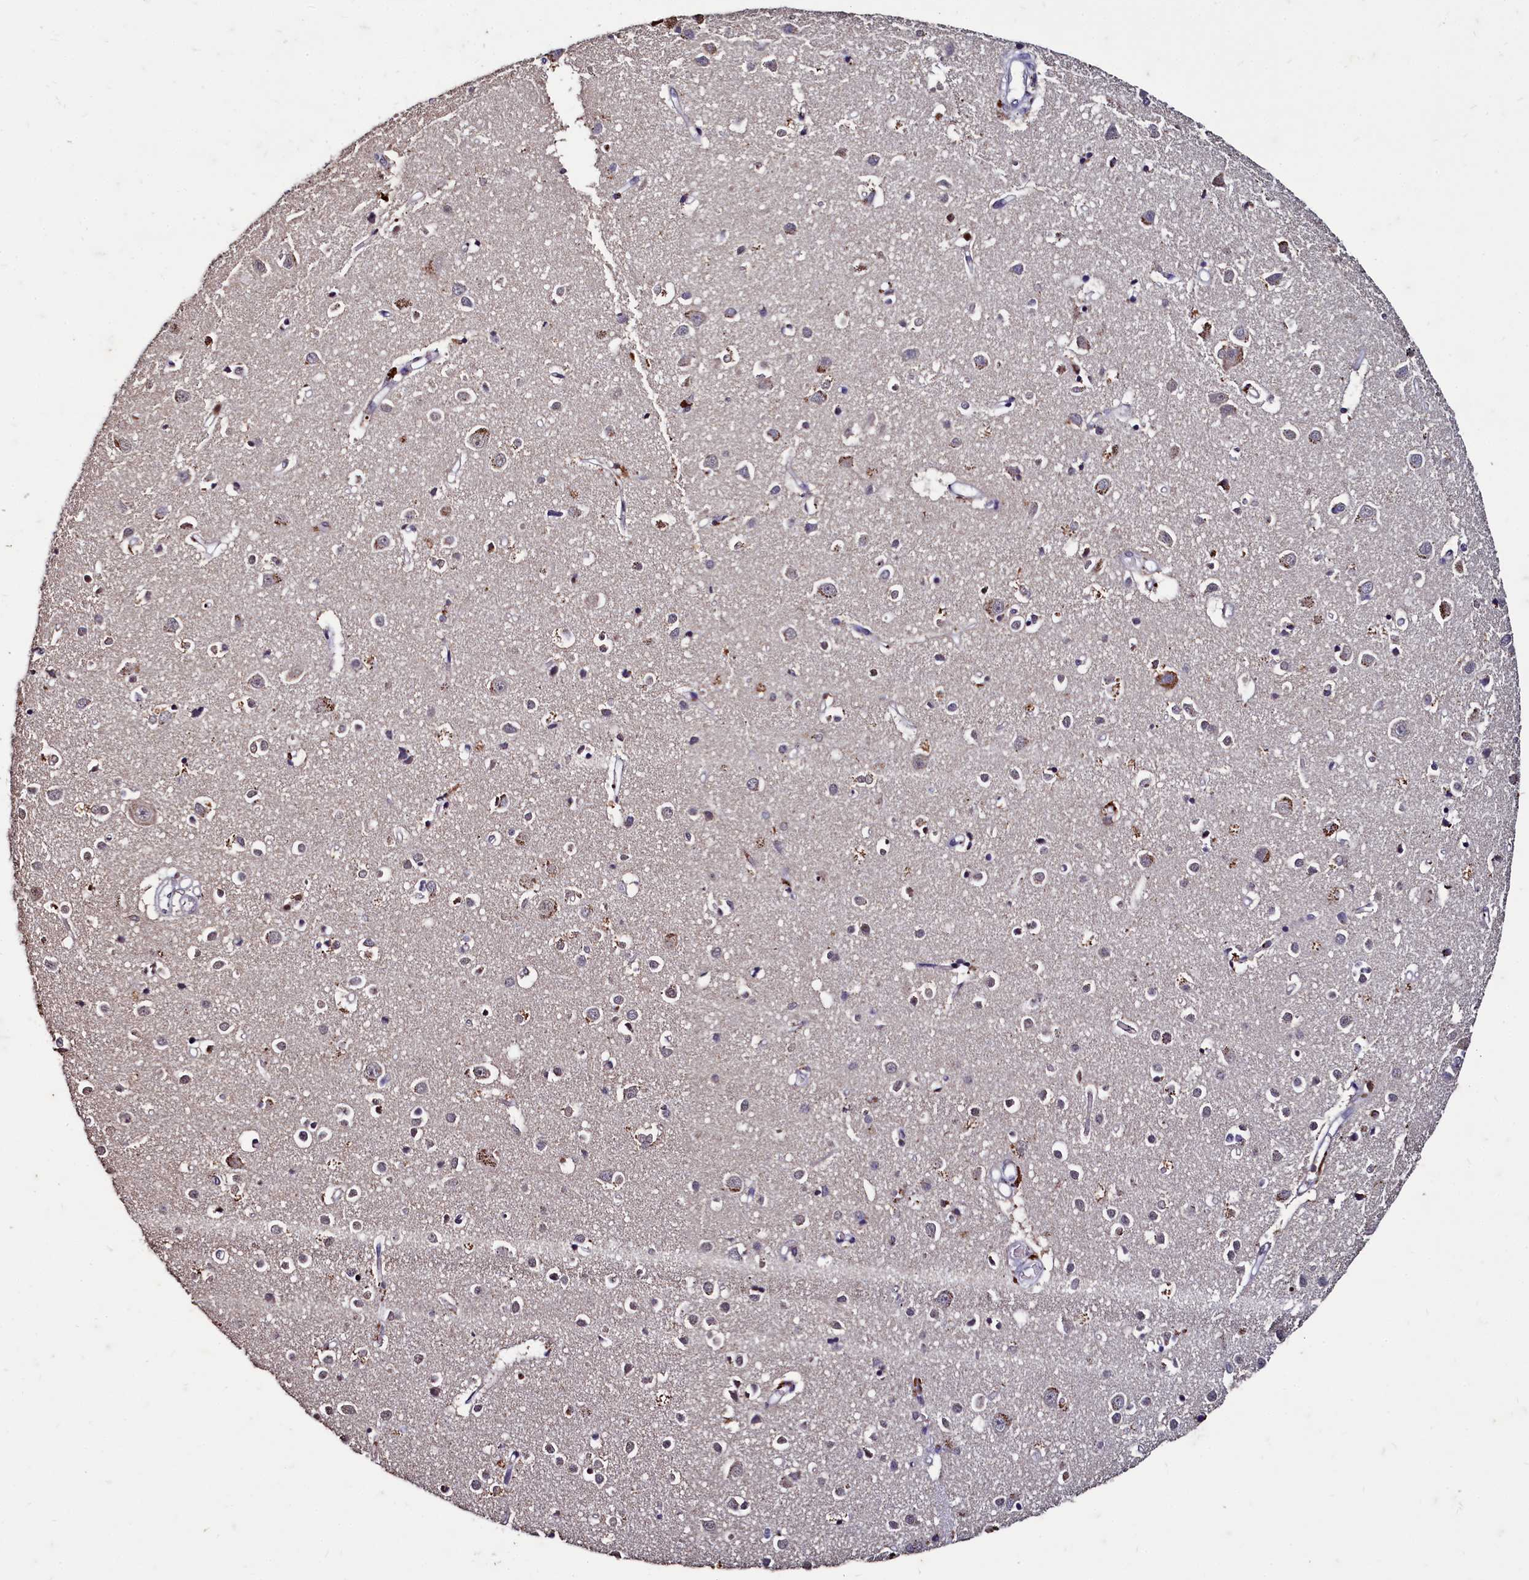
{"staining": {"intensity": "negative", "quantity": "none", "location": "none"}, "tissue": "cerebral cortex", "cell_type": "Endothelial cells", "image_type": "normal", "snomed": [{"axis": "morphology", "description": "Normal tissue, NOS"}, {"axis": "topography", "description": "Cerebral cortex"}], "caption": "This is an immunohistochemistry (IHC) photomicrograph of unremarkable cerebral cortex. There is no staining in endothelial cells.", "gene": "CSTPP1", "patient": {"sex": "female", "age": 64}}